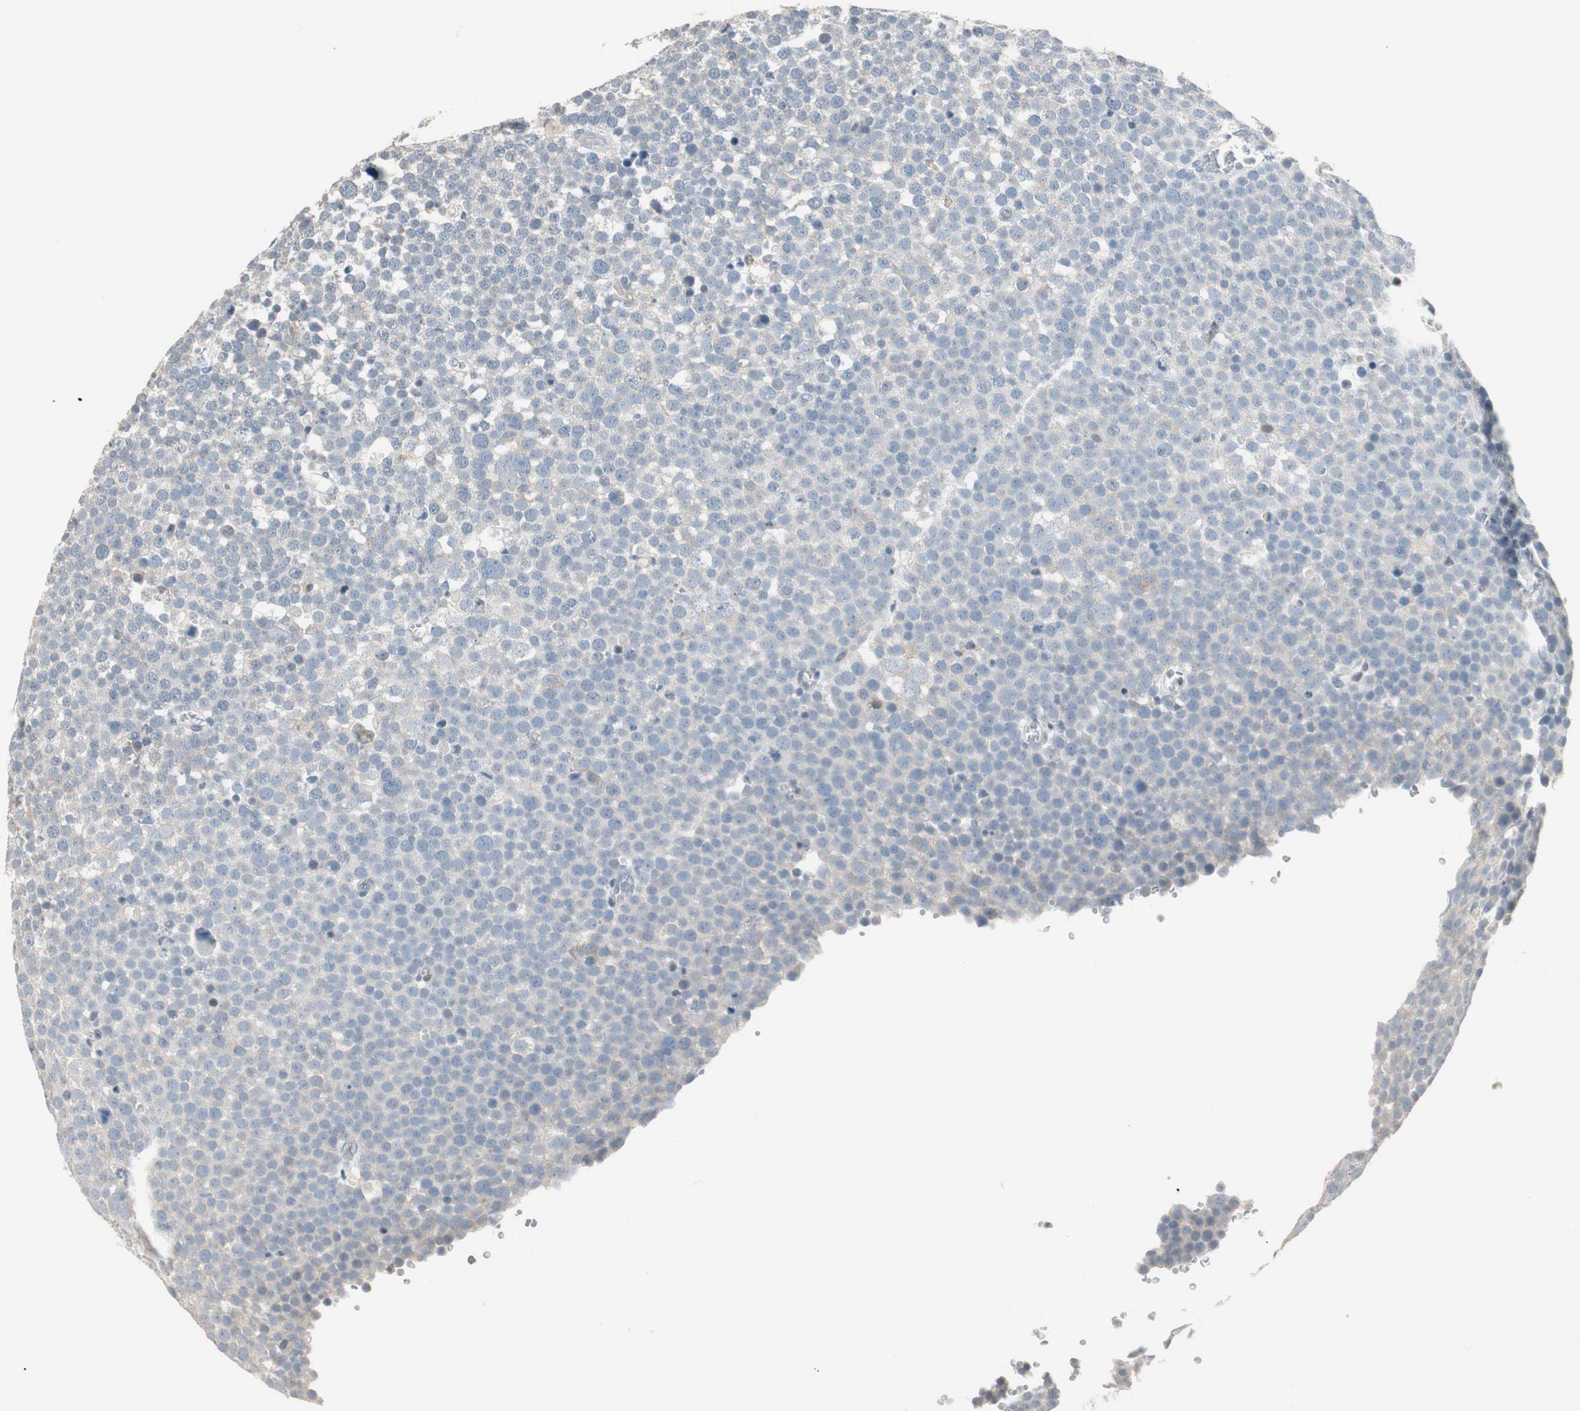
{"staining": {"intensity": "negative", "quantity": "none", "location": "none"}, "tissue": "testis cancer", "cell_type": "Tumor cells", "image_type": "cancer", "snomed": [{"axis": "morphology", "description": "Seminoma, NOS"}, {"axis": "topography", "description": "Testis"}], "caption": "This is an immunohistochemistry (IHC) image of seminoma (testis). There is no staining in tumor cells.", "gene": "PDZK1", "patient": {"sex": "male", "age": 71}}